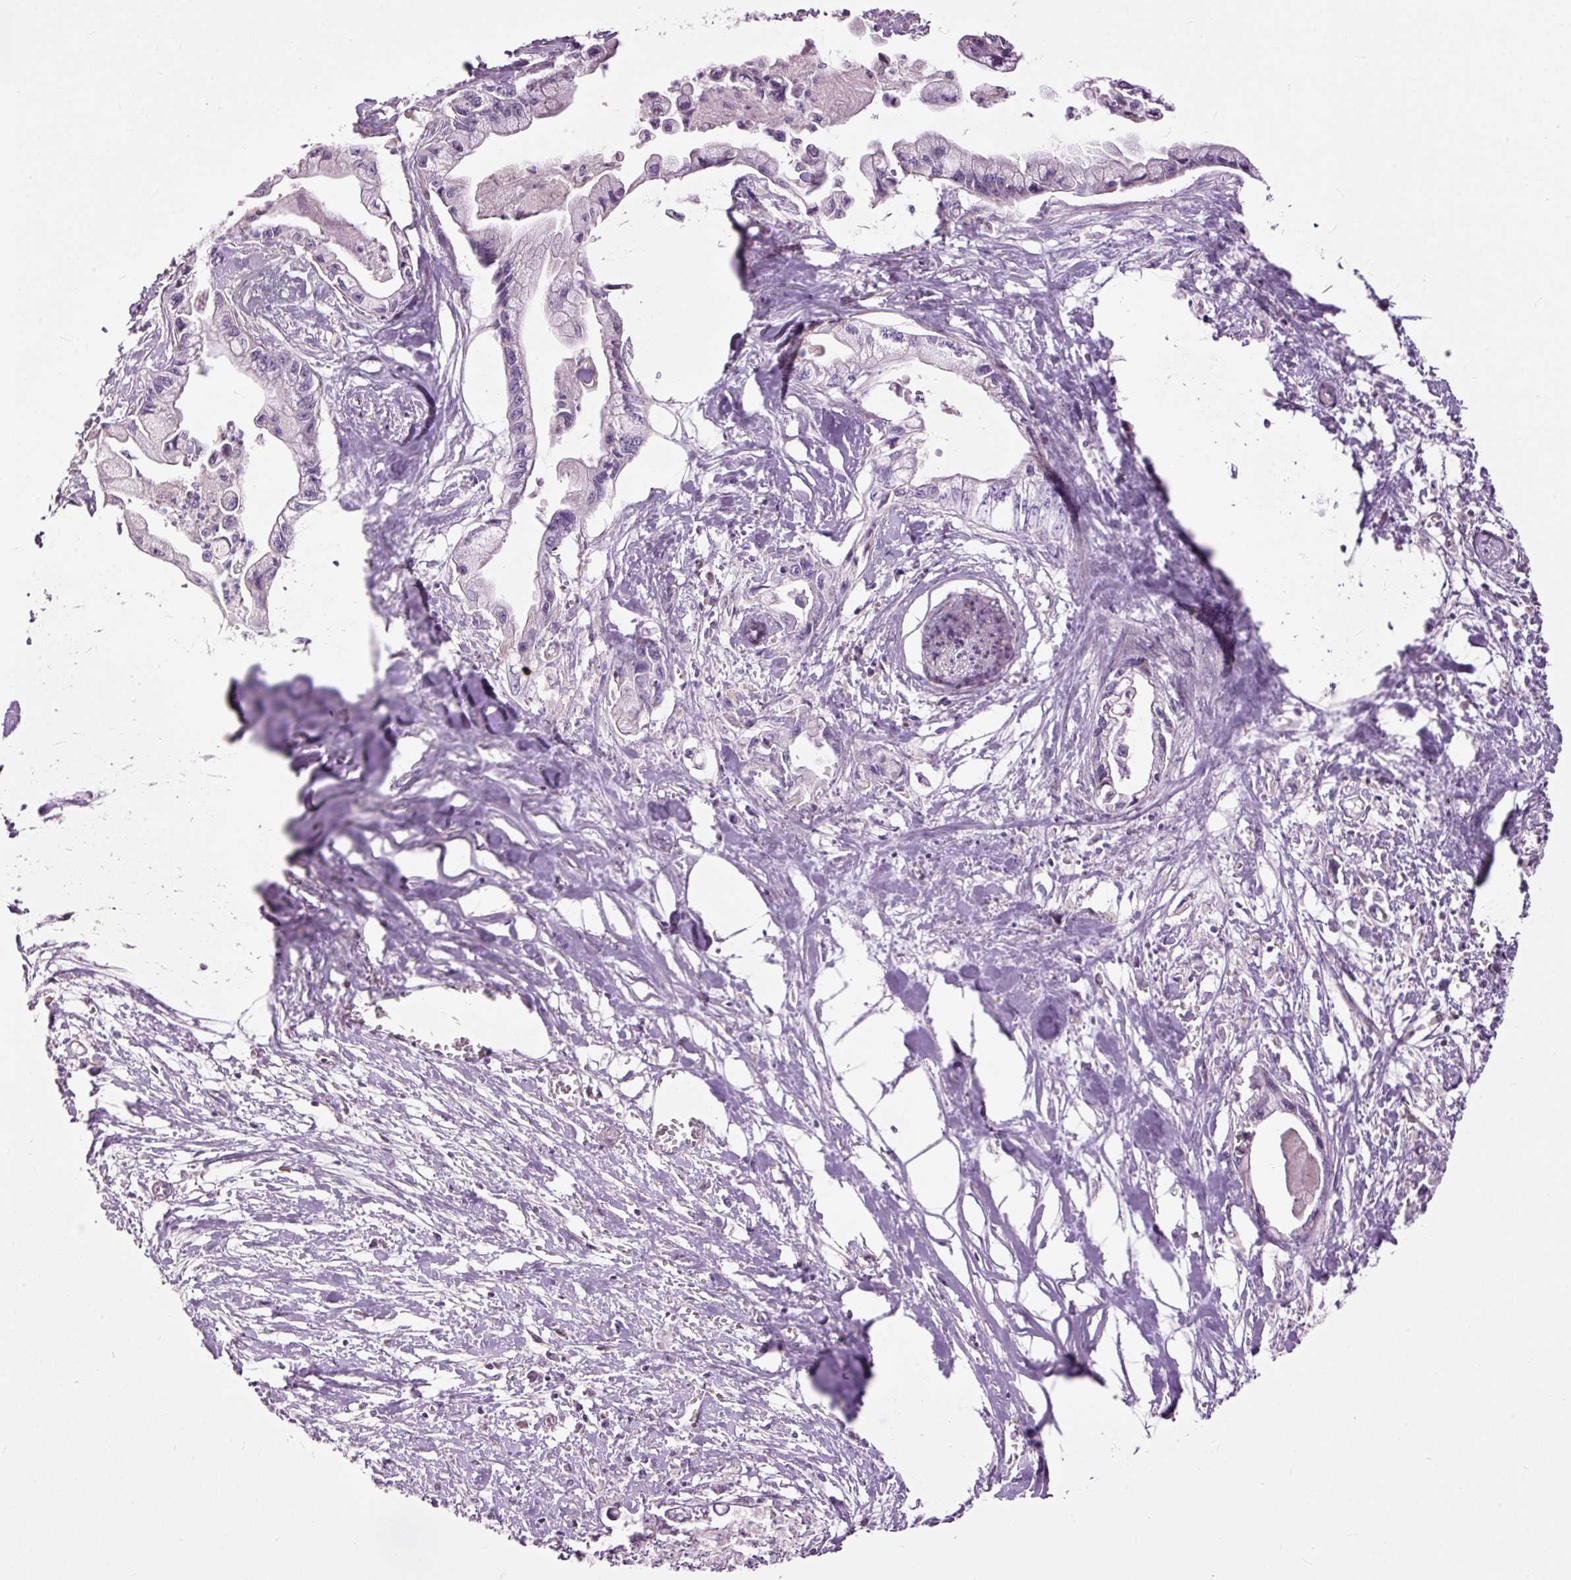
{"staining": {"intensity": "negative", "quantity": "none", "location": "none"}, "tissue": "pancreatic cancer", "cell_type": "Tumor cells", "image_type": "cancer", "snomed": [{"axis": "morphology", "description": "Adenocarcinoma, NOS"}, {"axis": "topography", "description": "Pancreas"}], "caption": "A high-resolution image shows immunohistochemistry staining of pancreatic cancer, which reveals no significant expression in tumor cells. (DAB immunohistochemistry, high magnification).", "gene": "FCRL4", "patient": {"sex": "male", "age": 61}}